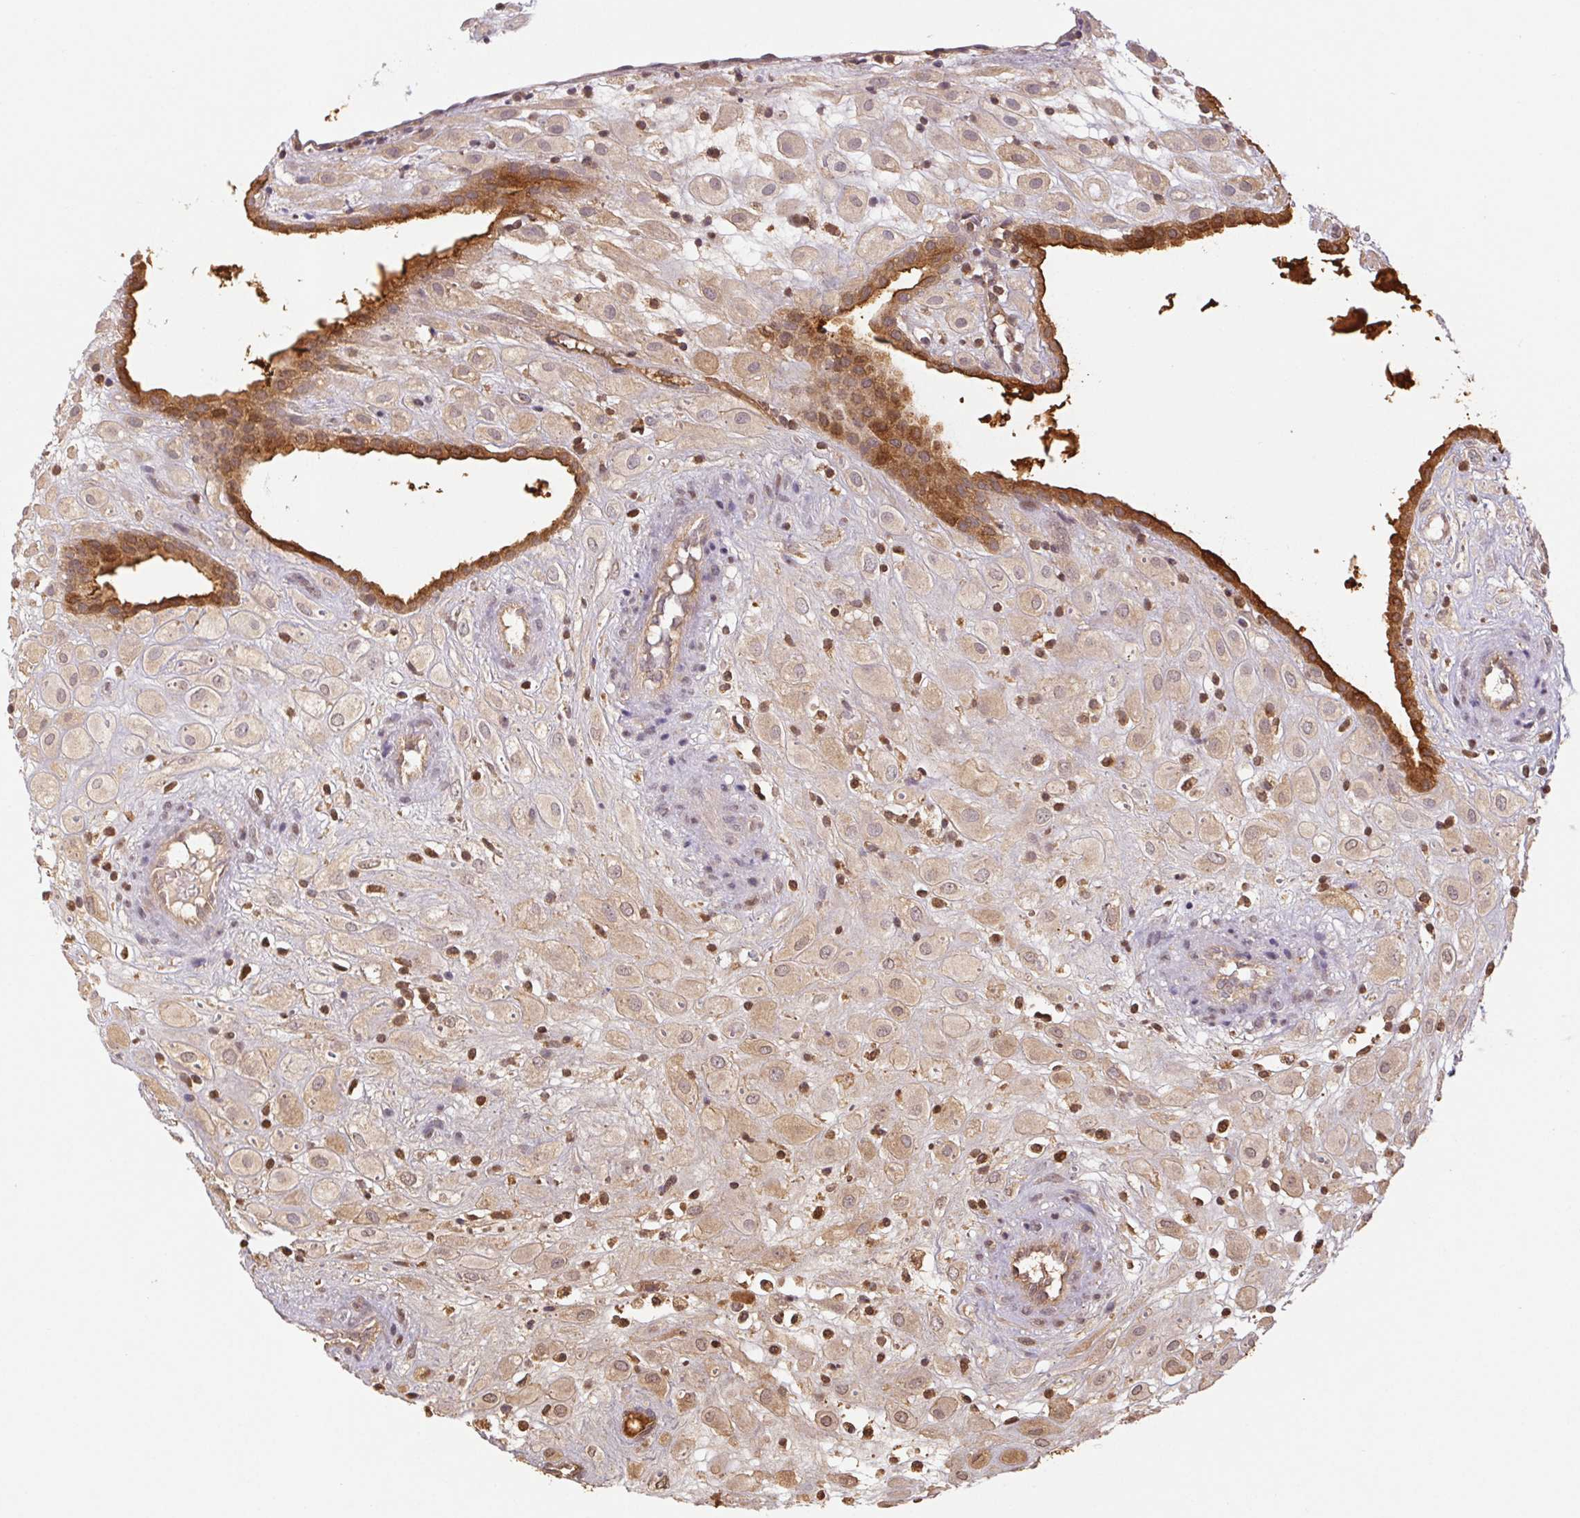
{"staining": {"intensity": "weak", "quantity": ">75%", "location": "cytoplasmic/membranous,nuclear"}, "tissue": "placenta", "cell_type": "Decidual cells", "image_type": "normal", "snomed": [{"axis": "morphology", "description": "Normal tissue, NOS"}, {"axis": "topography", "description": "Placenta"}], "caption": "Immunohistochemistry histopathology image of benign human placenta stained for a protein (brown), which exhibits low levels of weak cytoplasmic/membranous,nuclear staining in about >75% of decidual cells.", "gene": "MTHFD1L", "patient": {"sex": "female", "age": 24}}